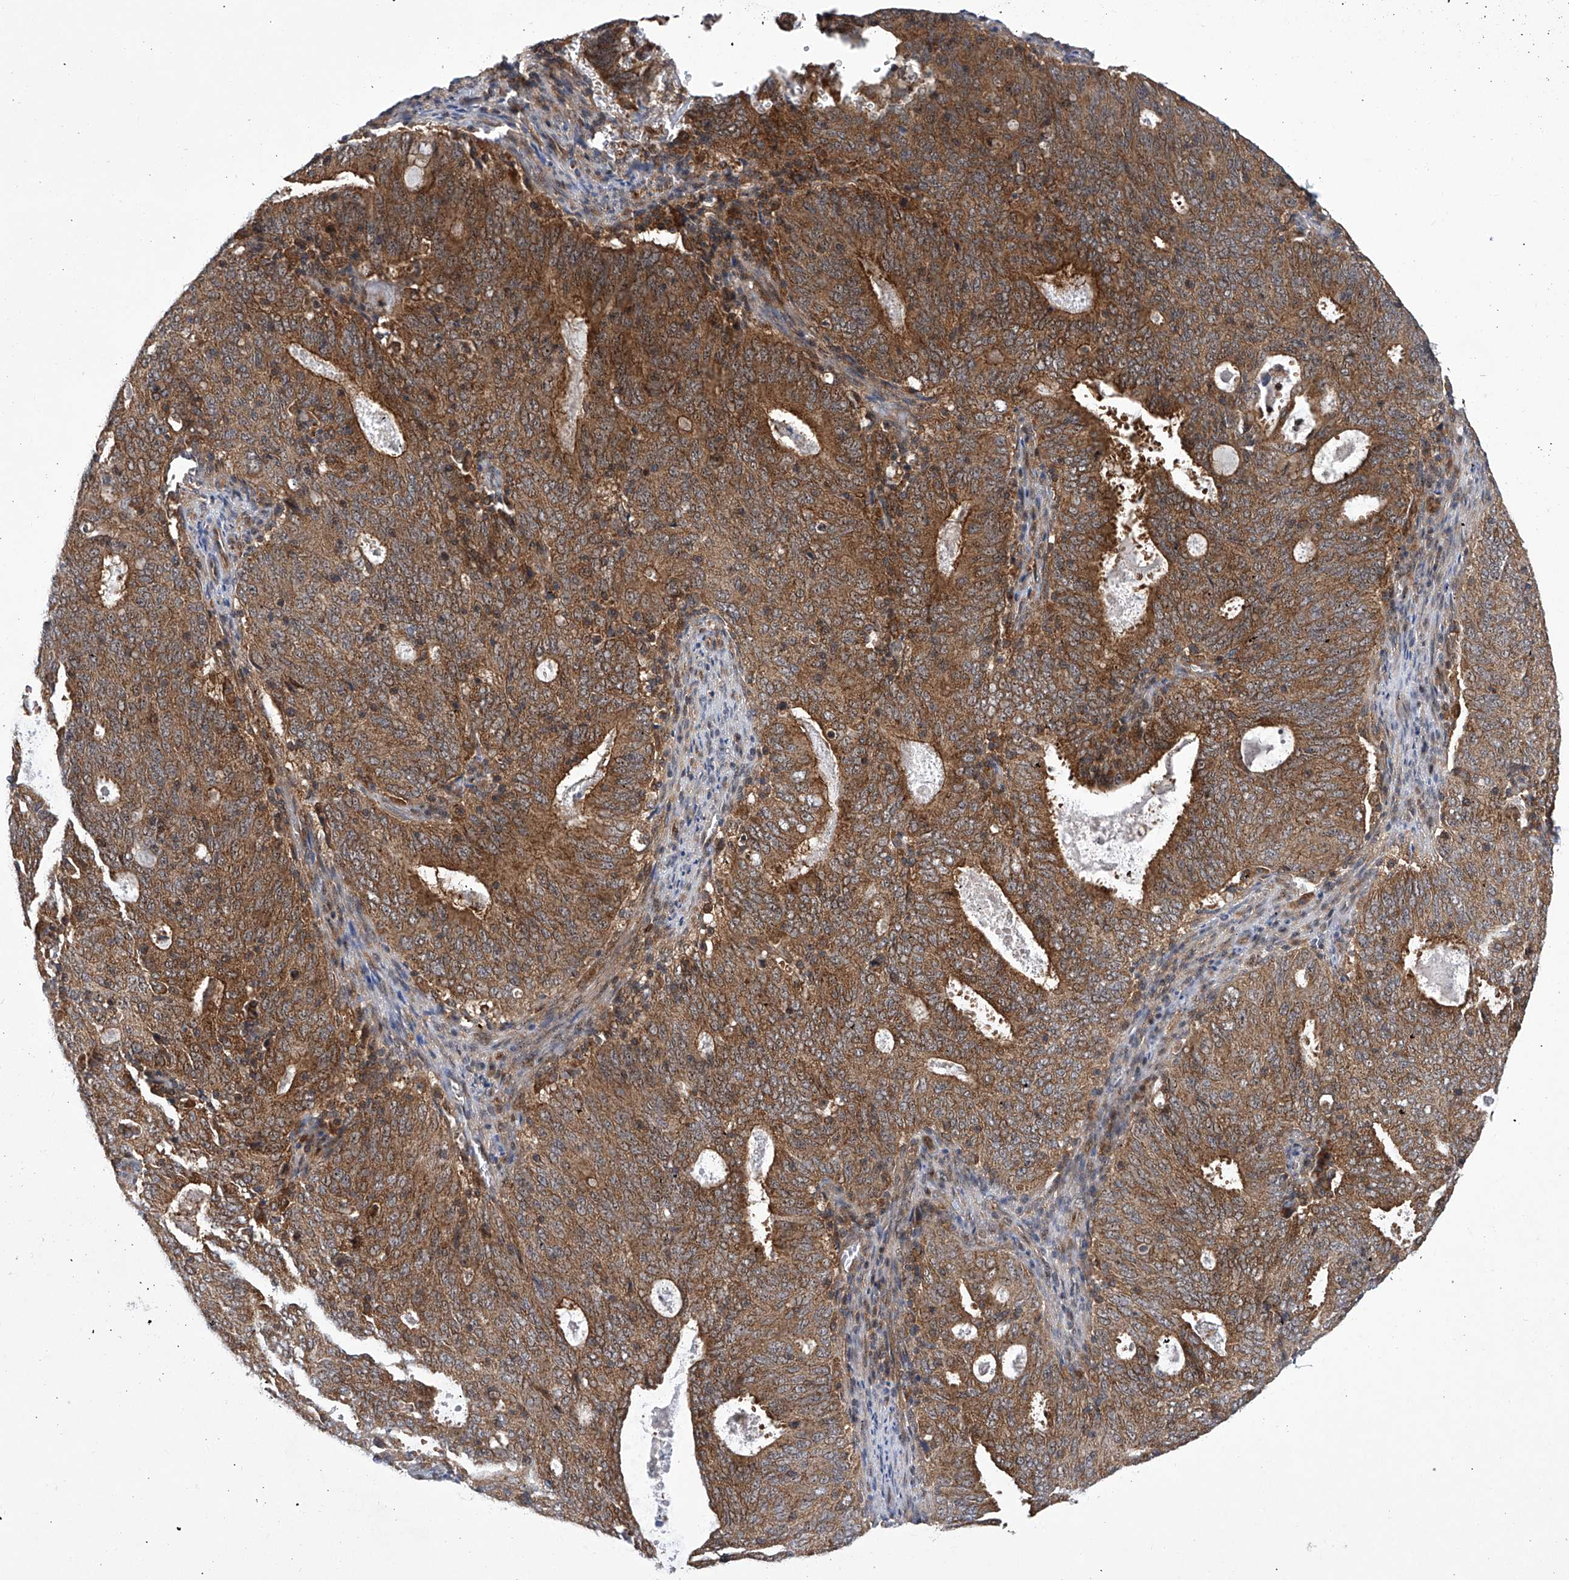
{"staining": {"intensity": "strong", "quantity": ">75%", "location": "cytoplasmic/membranous"}, "tissue": "cervical cancer", "cell_type": "Tumor cells", "image_type": "cancer", "snomed": [{"axis": "morphology", "description": "Adenocarcinoma, NOS"}, {"axis": "topography", "description": "Cervix"}], "caption": "Immunohistochemical staining of human cervical cancer displays strong cytoplasmic/membranous protein staining in about >75% of tumor cells.", "gene": "CISH", "patient": {"sex": "female", "age": 44}}